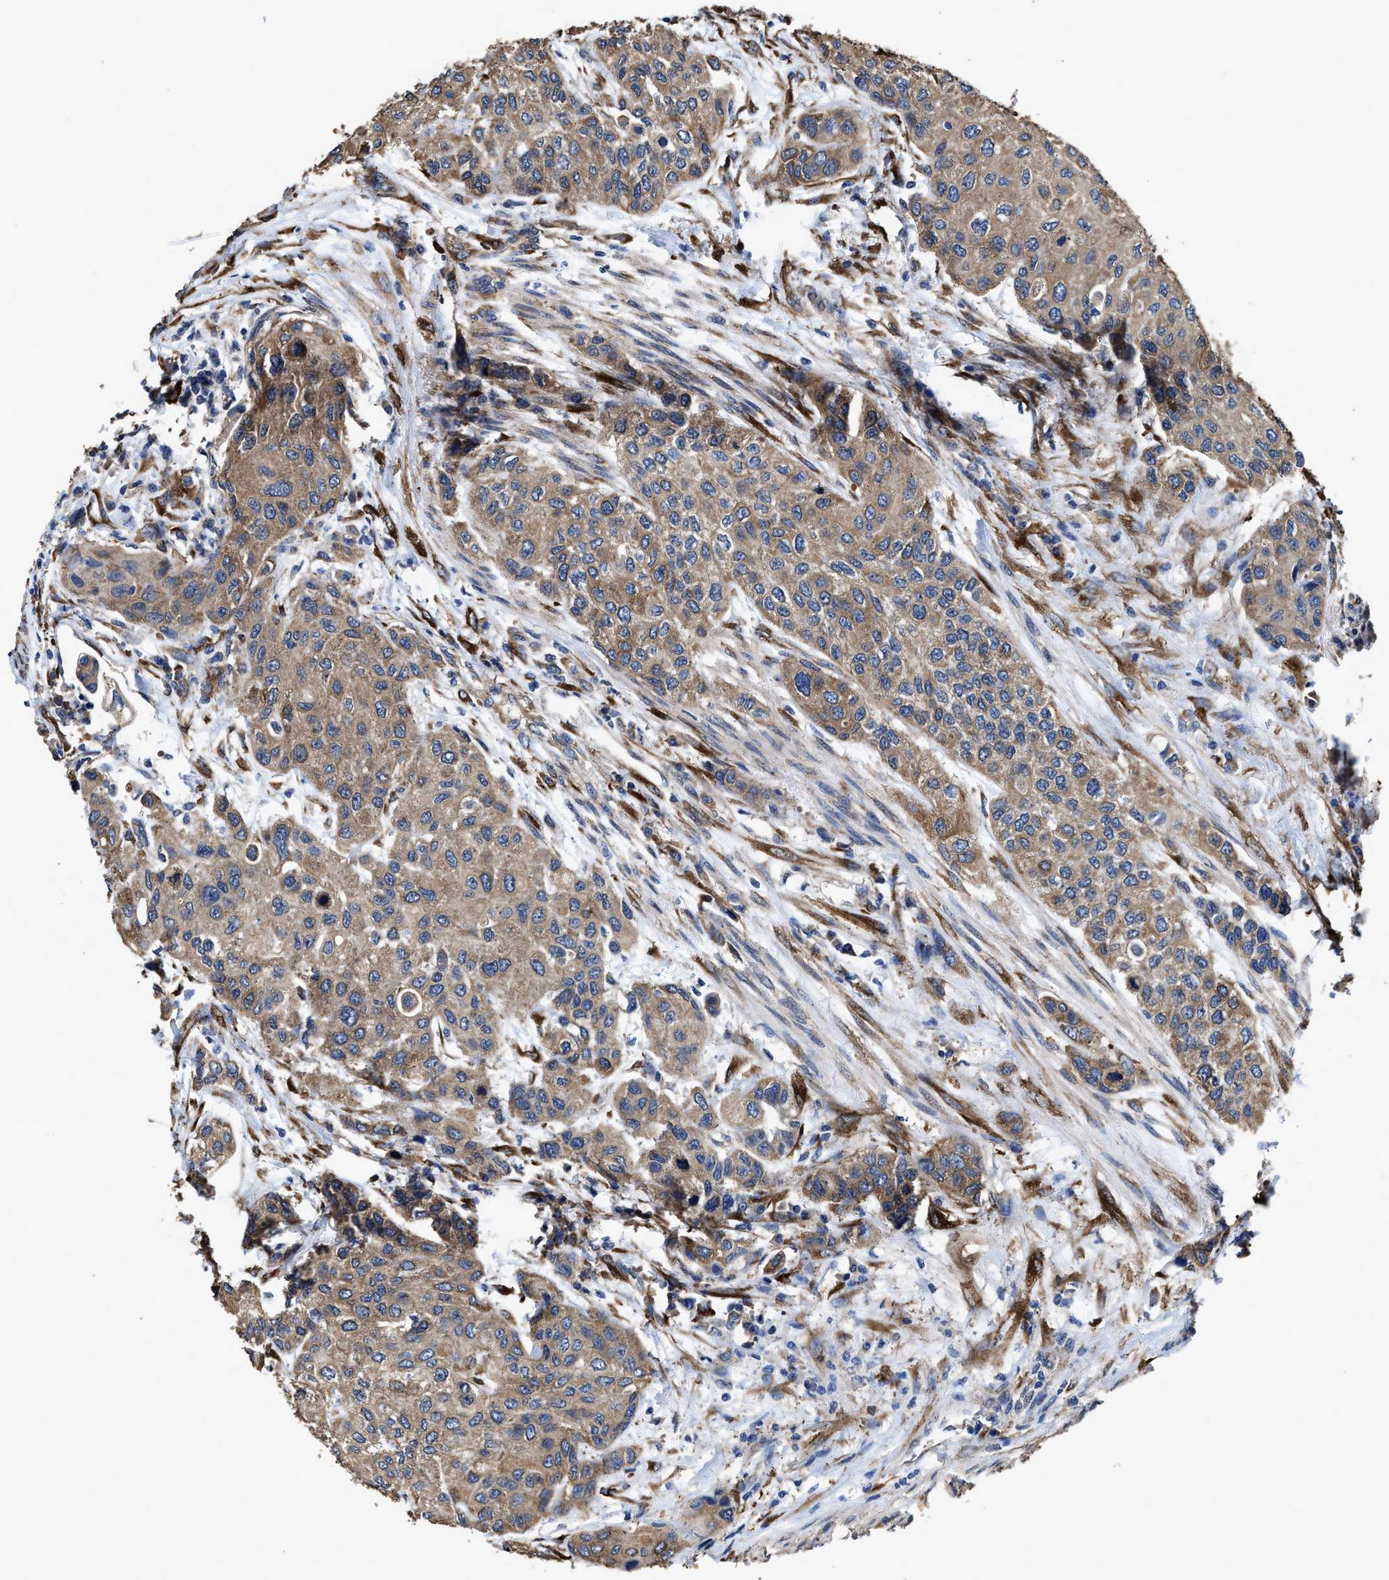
{"staining": {"intensity": "moderate", "quantity": ">75%", "location": "cytoplasmic/membranous"}, "tissue": "urothelial cancer", "cell_type": "Tumor cells", "image_type": "cancer", "snomed": [{"axis": "morphology", "description": "Urothelial carcinoma, High grade"}, {"axis": "topography", "description": "Urinary bladder"}], "caption": "About >75% of tumor cells in human high-grade urothelial carcinoma show moderate cytoplasmic/membranous protein expression as visualized by brown immunohistochemical staining.", "gene": "IDNK", "patient": {"sex": "female", "age": 56}}